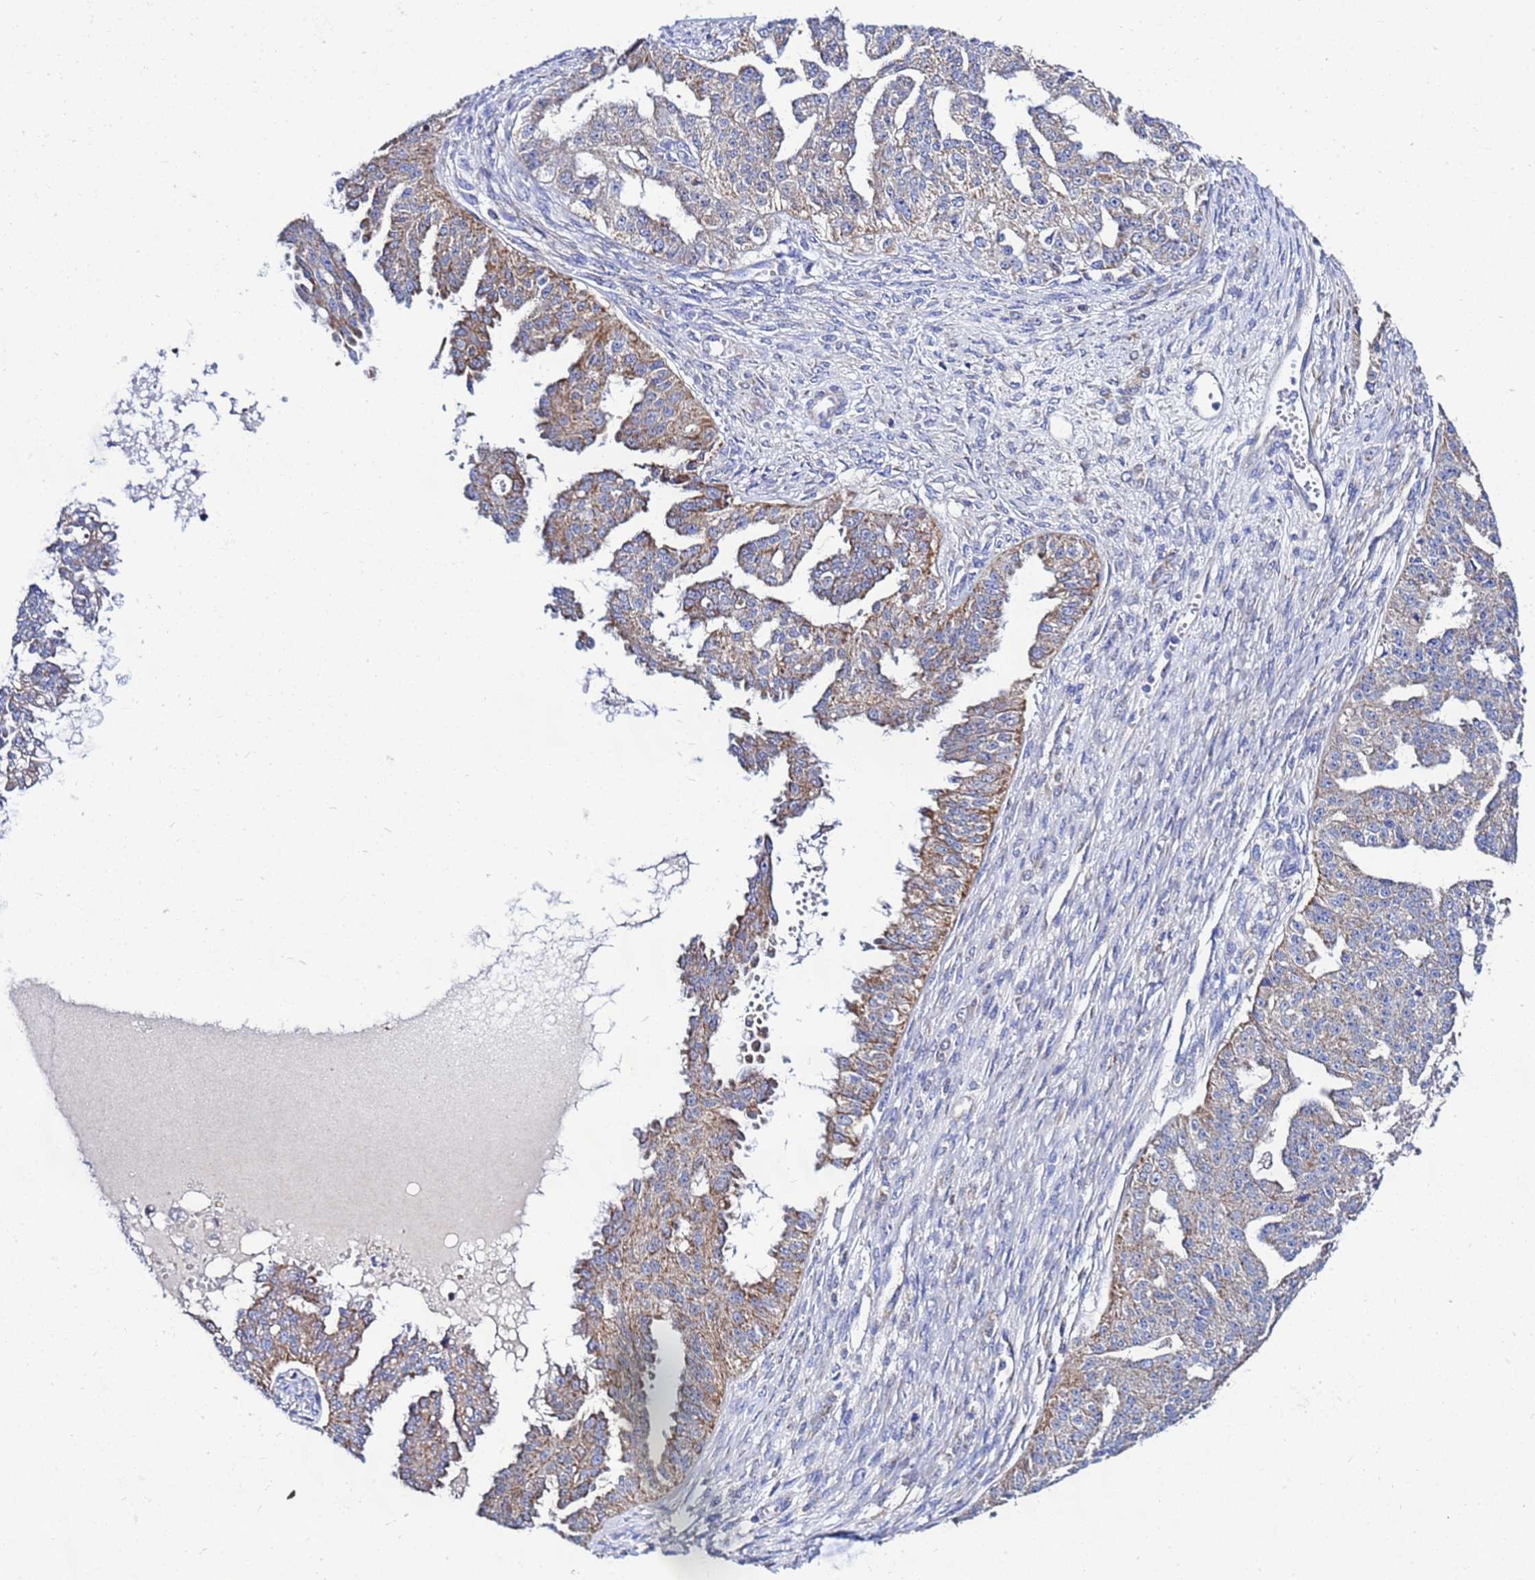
{"staining": {"intensity": "moderate", "quantity": "<25%", "location": "cytoplasmic/membranous"}, "tissue": "ovarian cancer", "cell_type": "Tumor cells", "image_type": "cancer", "snomed": [{"axis": "morphology", "description": "Cystadenocarcinoma, serous, NOS"}, {"axis": "topography", "description": "Ovary"}], "caption": "Tumor cells display moderate cytoplasmic/membranous positivity in about <25% of cells in ovarian cancer (serous cystadenocarcinoma). The staining is performed using DAB (3,3'-diaminobenzidine) brown chromogen to label protein expression. The nuclei are counter-stained blue using hematoxylin.", "gene": "FAHD2A", "patient": {"sex": "female", "age": 58}}